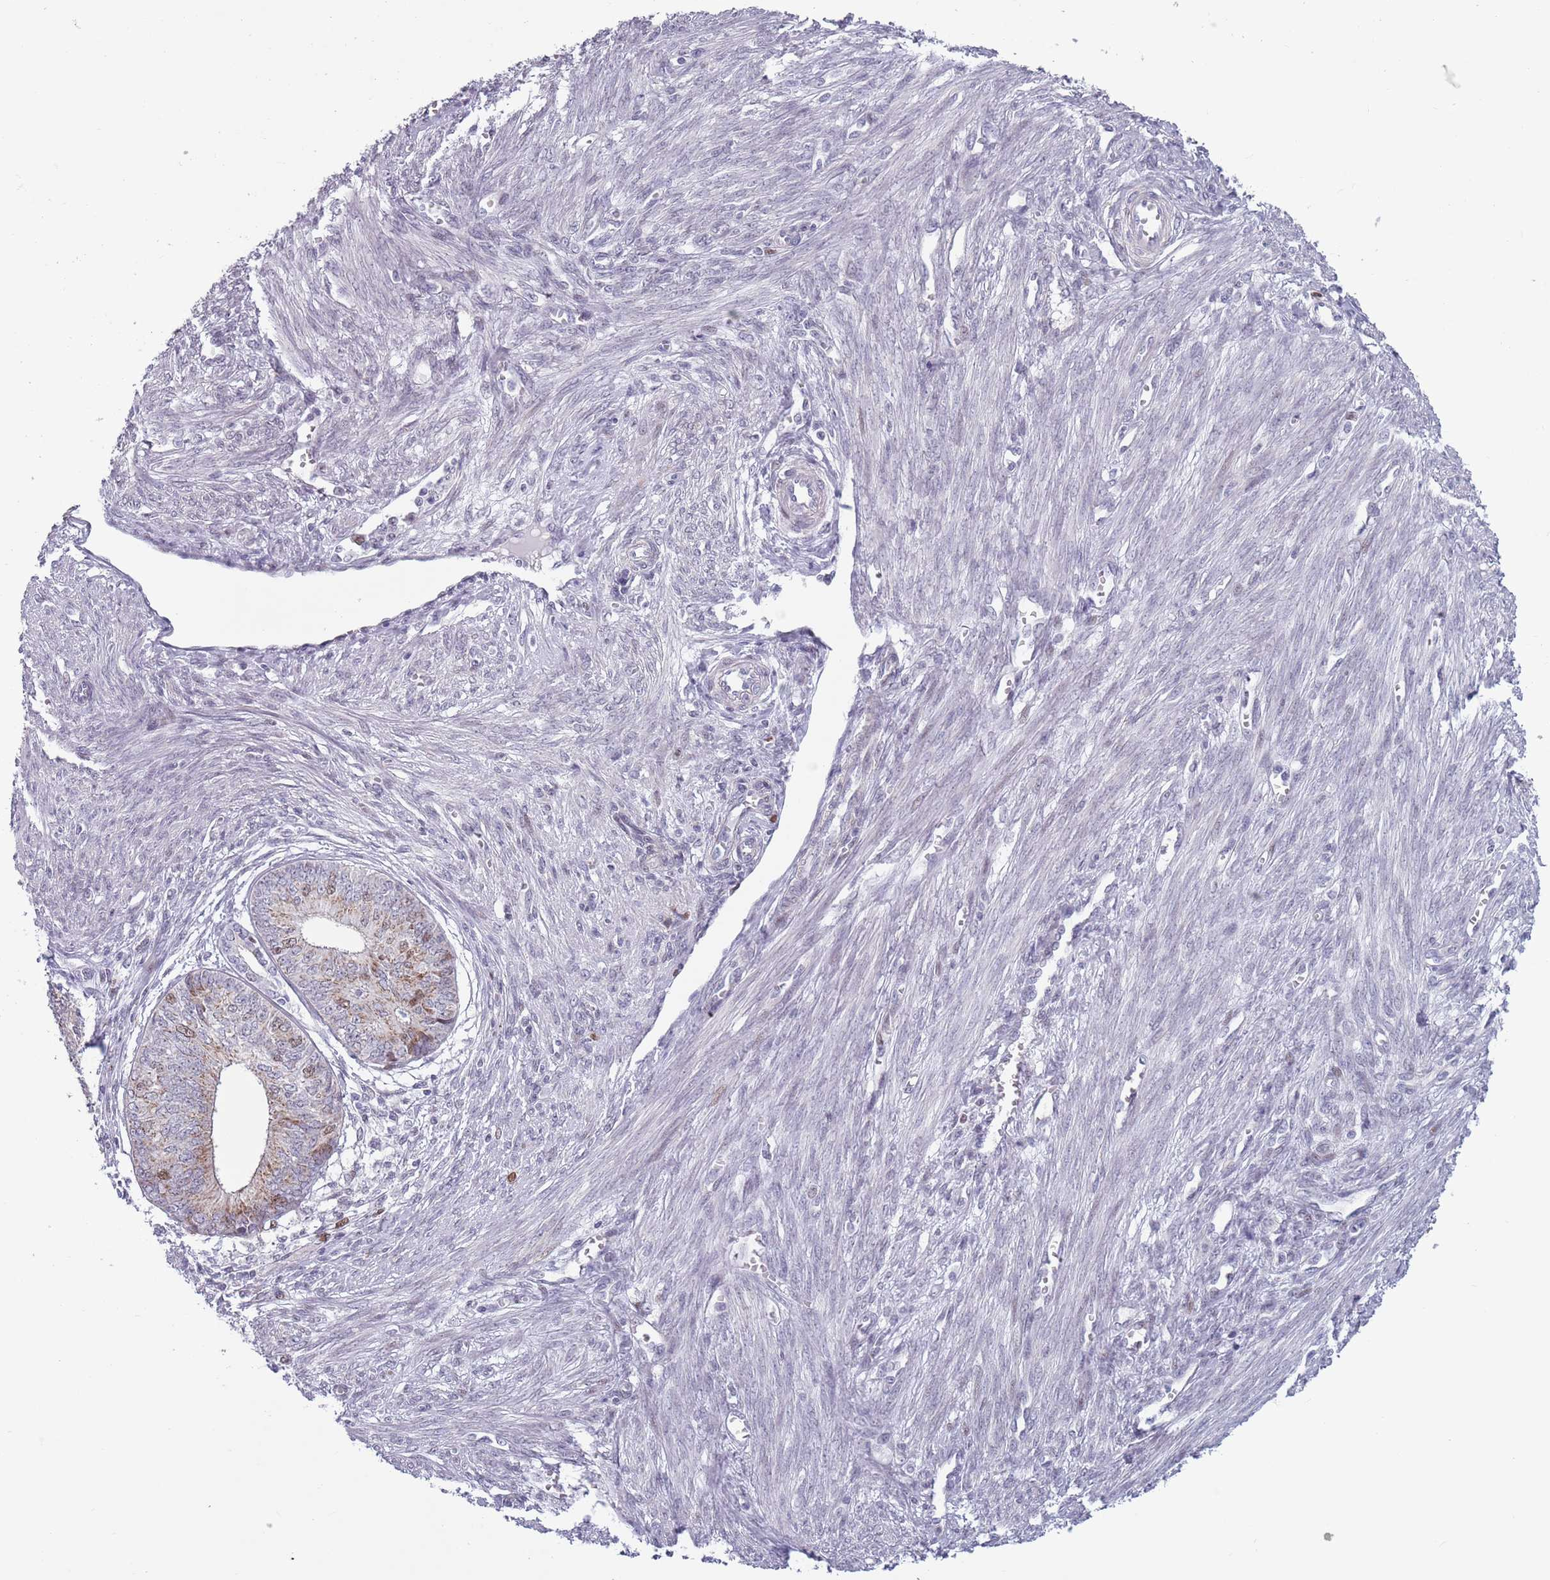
{"staining": {"intensity": "moderate", "quantity": "<25%", "location": "cytoplasmic/membranous,nuclear"}, "tissue": "endometrial cancer", "cell_type": "Tumor cells", "image_type": "cancer", "snomed": [{"axis": "morphology", "description": "Adenocarcinoma, NOS"}, {"axis": "topography", "description": "Endometrium"}], "caption": "A photomicrograph of endometrial adenocarcinoma stained for a protein reveals moderate cytoplasmic/membranous and nuclear brown staining in tumor cells.", "gene": "ZKSCAN2", "patient": {"sex": "female", "age": 68}}